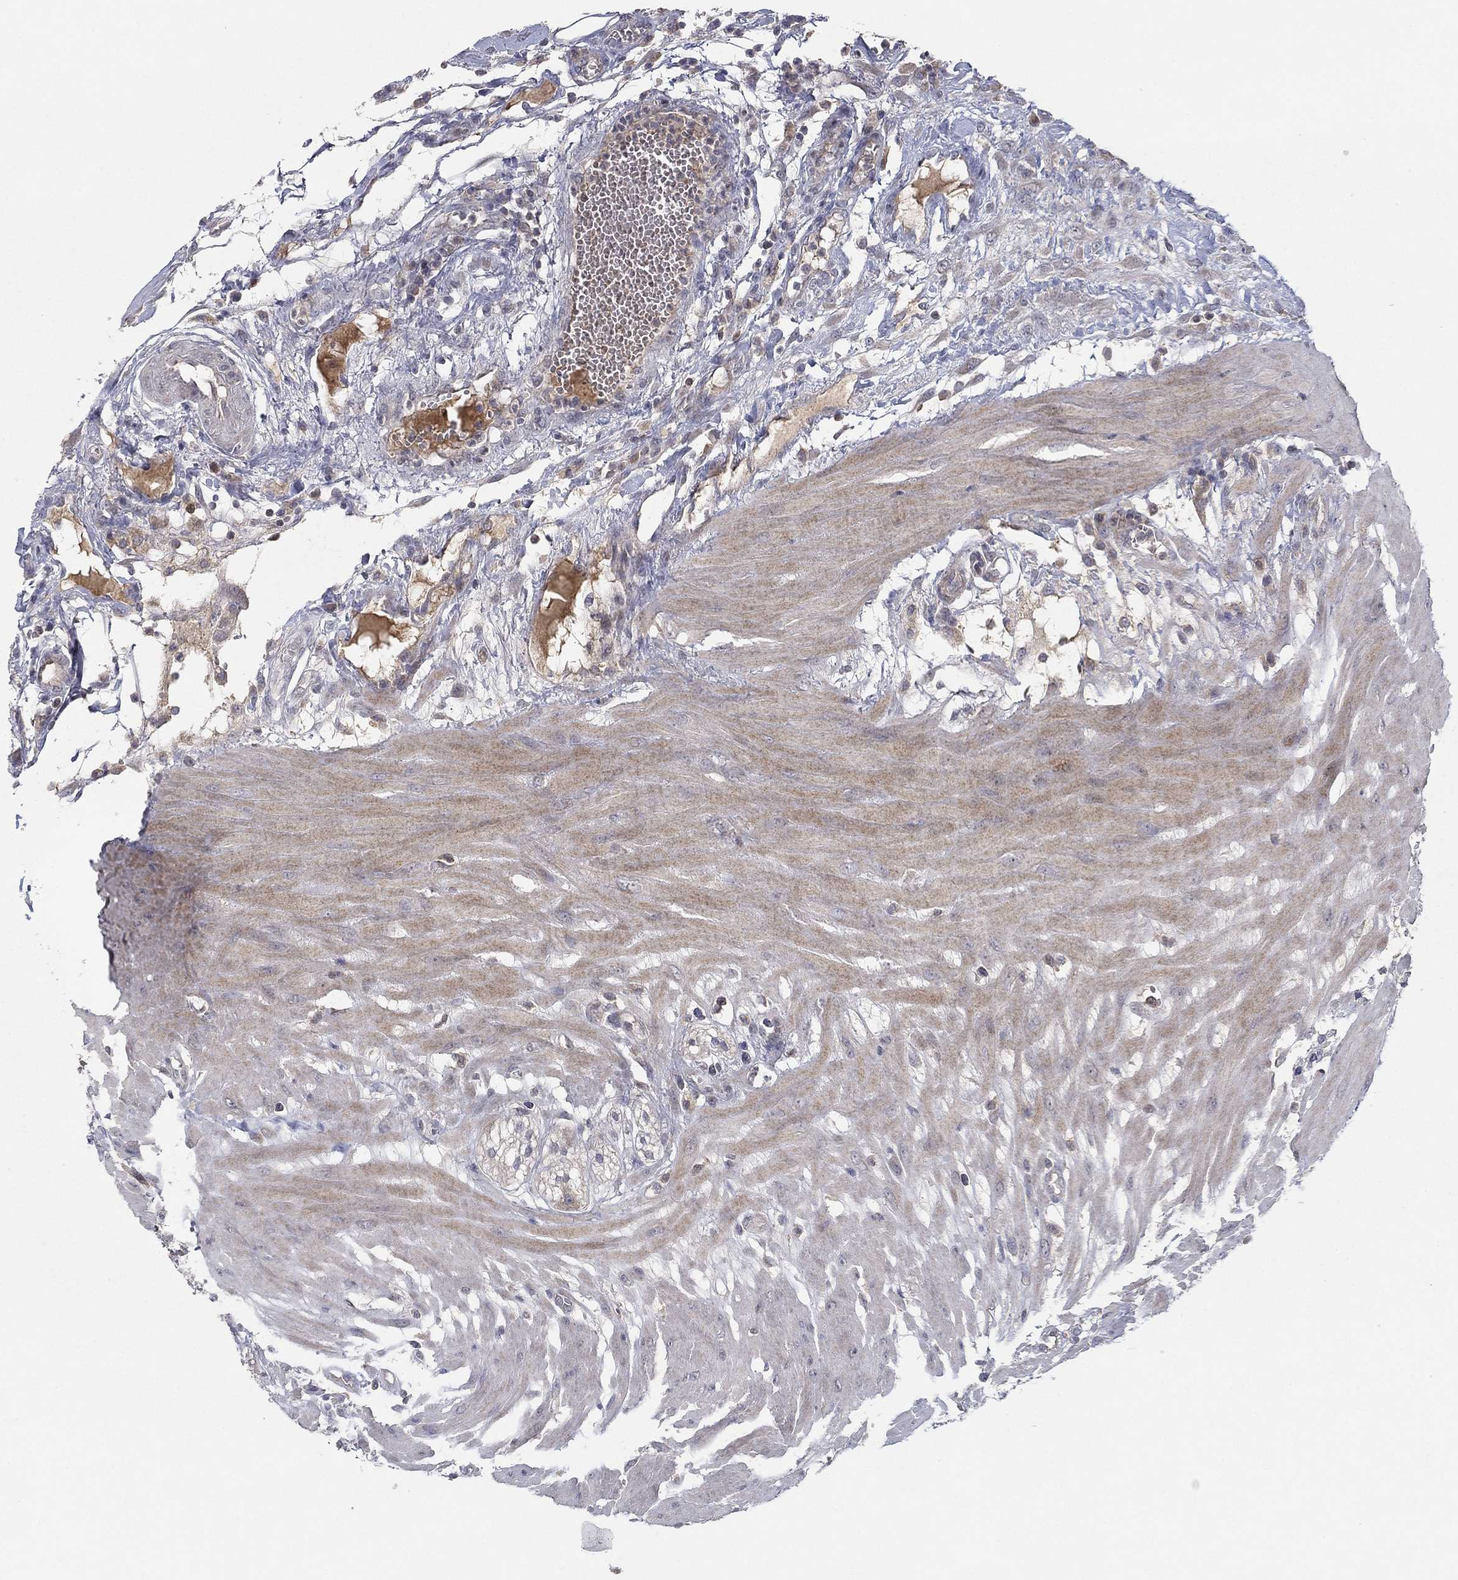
{"staining": {"intensity": "negative", "quantity": "none", "location": "none"}, "tissue": "colon", "cell_type": "Endothelial cells", "image_type": "normal", "snomed": [{"axis": "morphology", "description": "Normal tissue, NOS"}, {"axis": "morphology", "description": "Adenocarcinoma, NOS"}, {"axis": "topography", "description": "Colon"}], "caption": "The micrograph shows no significant staining in endothelial cells of colon.", "gene": "IL4", "patient": {"sex": "male", "age": 65}}